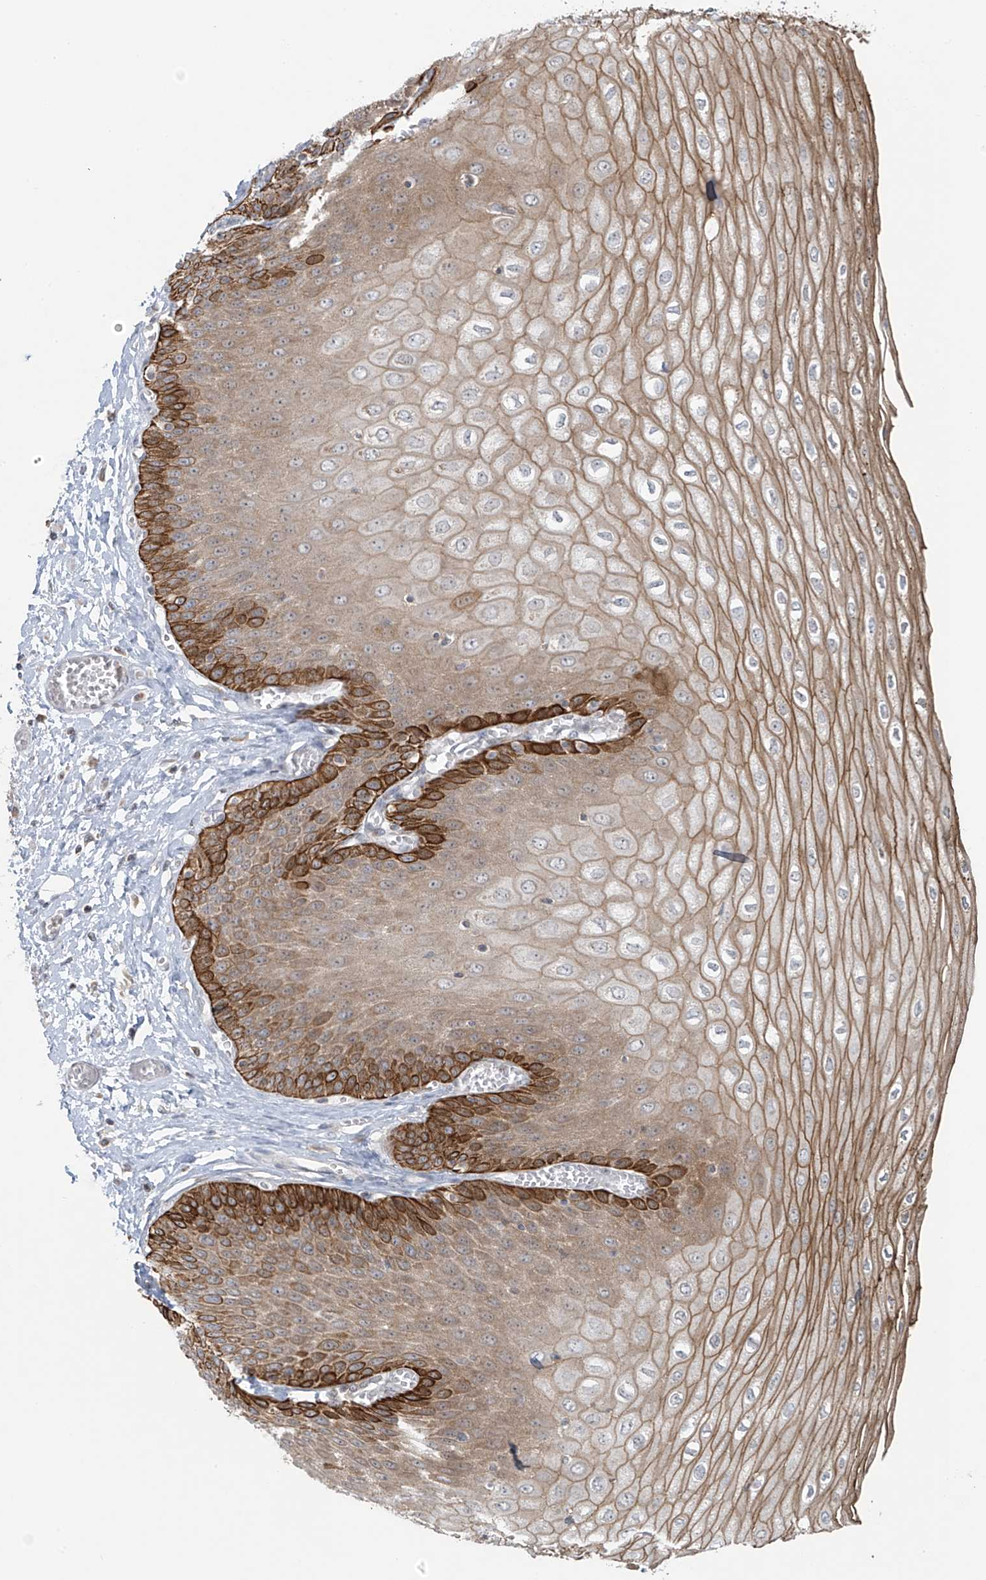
{"staining": {"intensity": "strong", "quantity": "<25%", "location": "cytoplasmic/membranous"}, "tissue": "esophagus", "cell_type": "Squamous epithelial cells", "image_type": "normal", "snomed": [{"axis": "morphology", "description": "Normal tissue, NOS"}, {"axis": "topography", "description": "Esophagus"}], "caption": "DAB immunohistochemical staining of unremarkable esophagus exhibits strong cytoplasmic/membranous protein positivity in approximately <25% of squamous epithelial cells.", "gene": "HDDC2", "patient": {"sex": "male", "age": 60}}